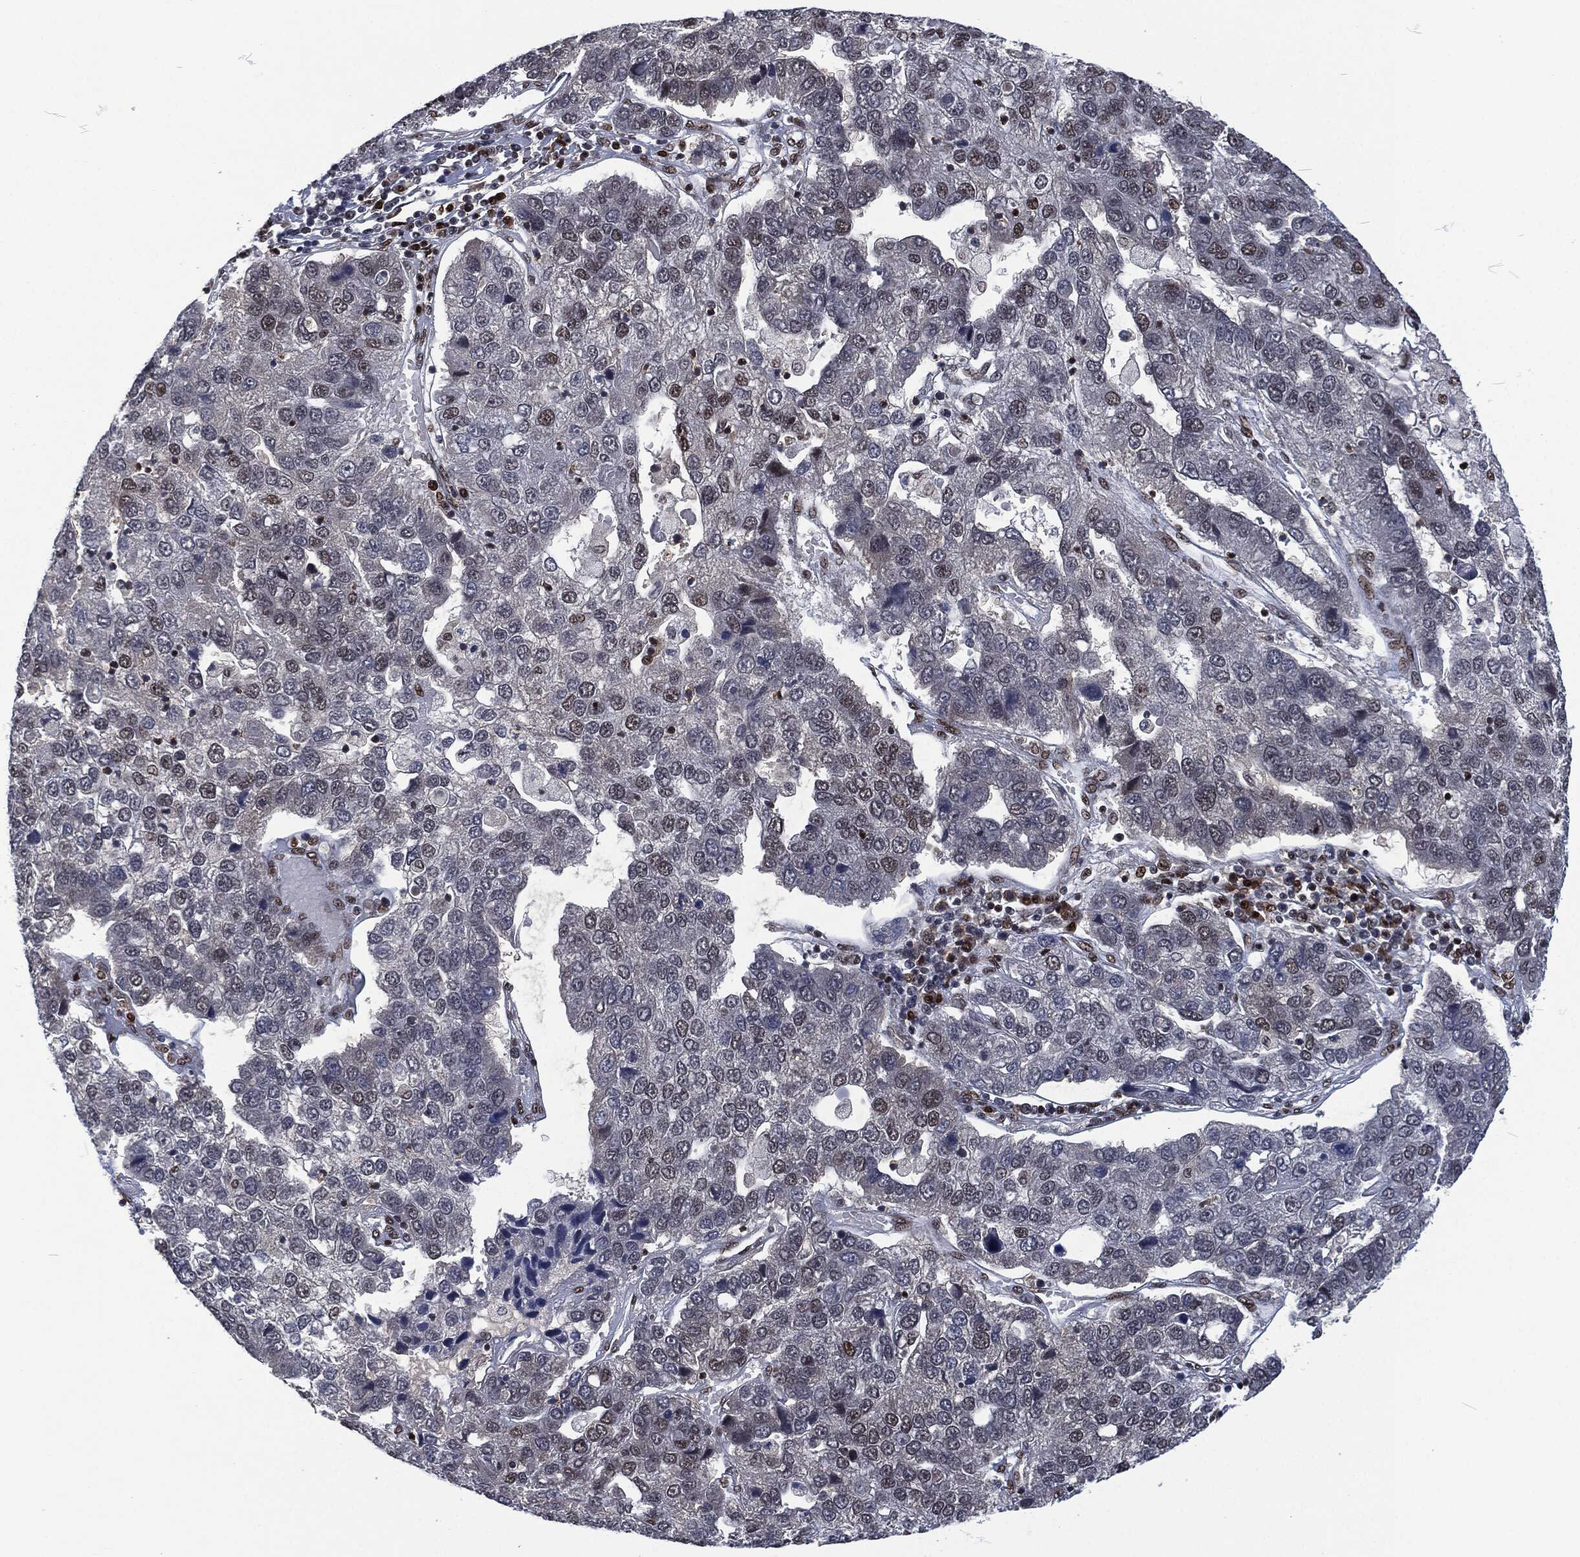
{"staining": {"intensity": "weak", "quantity": "<25%", "location": "nuclear"}, "tissue": "pancreatic cancer", "cell_type": "Tumor cells", "image_type": "cancer", "snomed": [{"axis": "morphology", "description": "Adenocarcinoma, NOS"}, {"axis": "topography", "description": "Pancreas"}], "caption": "Immunohistochemistry of human adenocarcinoma (pancreatic) displays no staining in tumor cells.", "gene": "DCPS", "patient": {"sex": "female", "age": 61}}